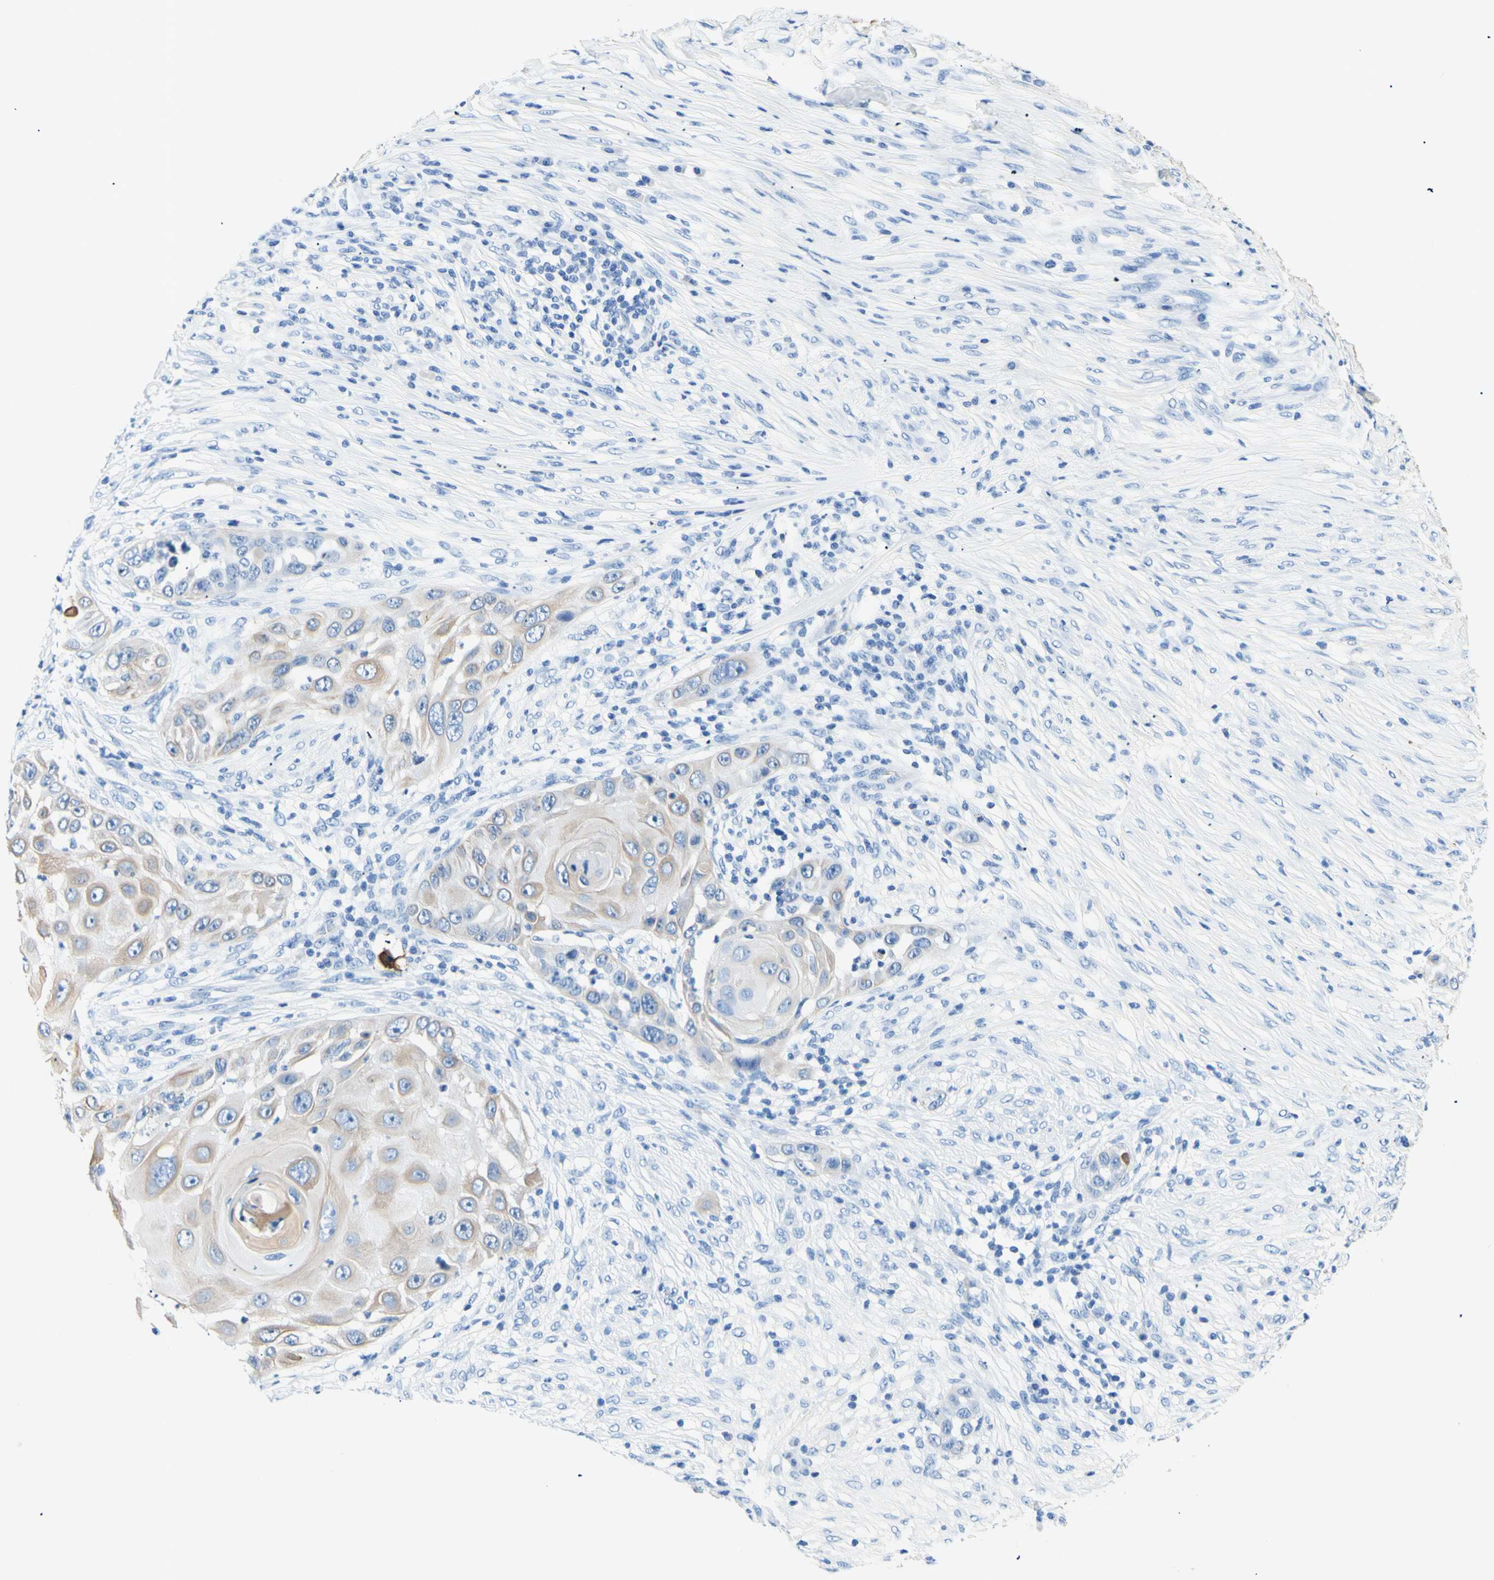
{"staining": {"intensity": "weak", "quantity": "25%-75%", "location": "cytoplasmic/membranous"}, "tissue": "skin cancer", "cell_type": "Tumor cells", "image_type": "cancer", "snomed": [{"axis": "morphology", "description": "Squamous cell carcinoma, NOS"}, {"axis": "topography", "description": "Skin"}], "caption": "Approximately 25%-75% of tumor cells in human skin squamous cell carcinoma display weak cytoplasmic/membranous protein staining as visualized by brown immunohistochemical staining.", "gene": "HPCA", "patient": {"sex": "female", "age": 44}}